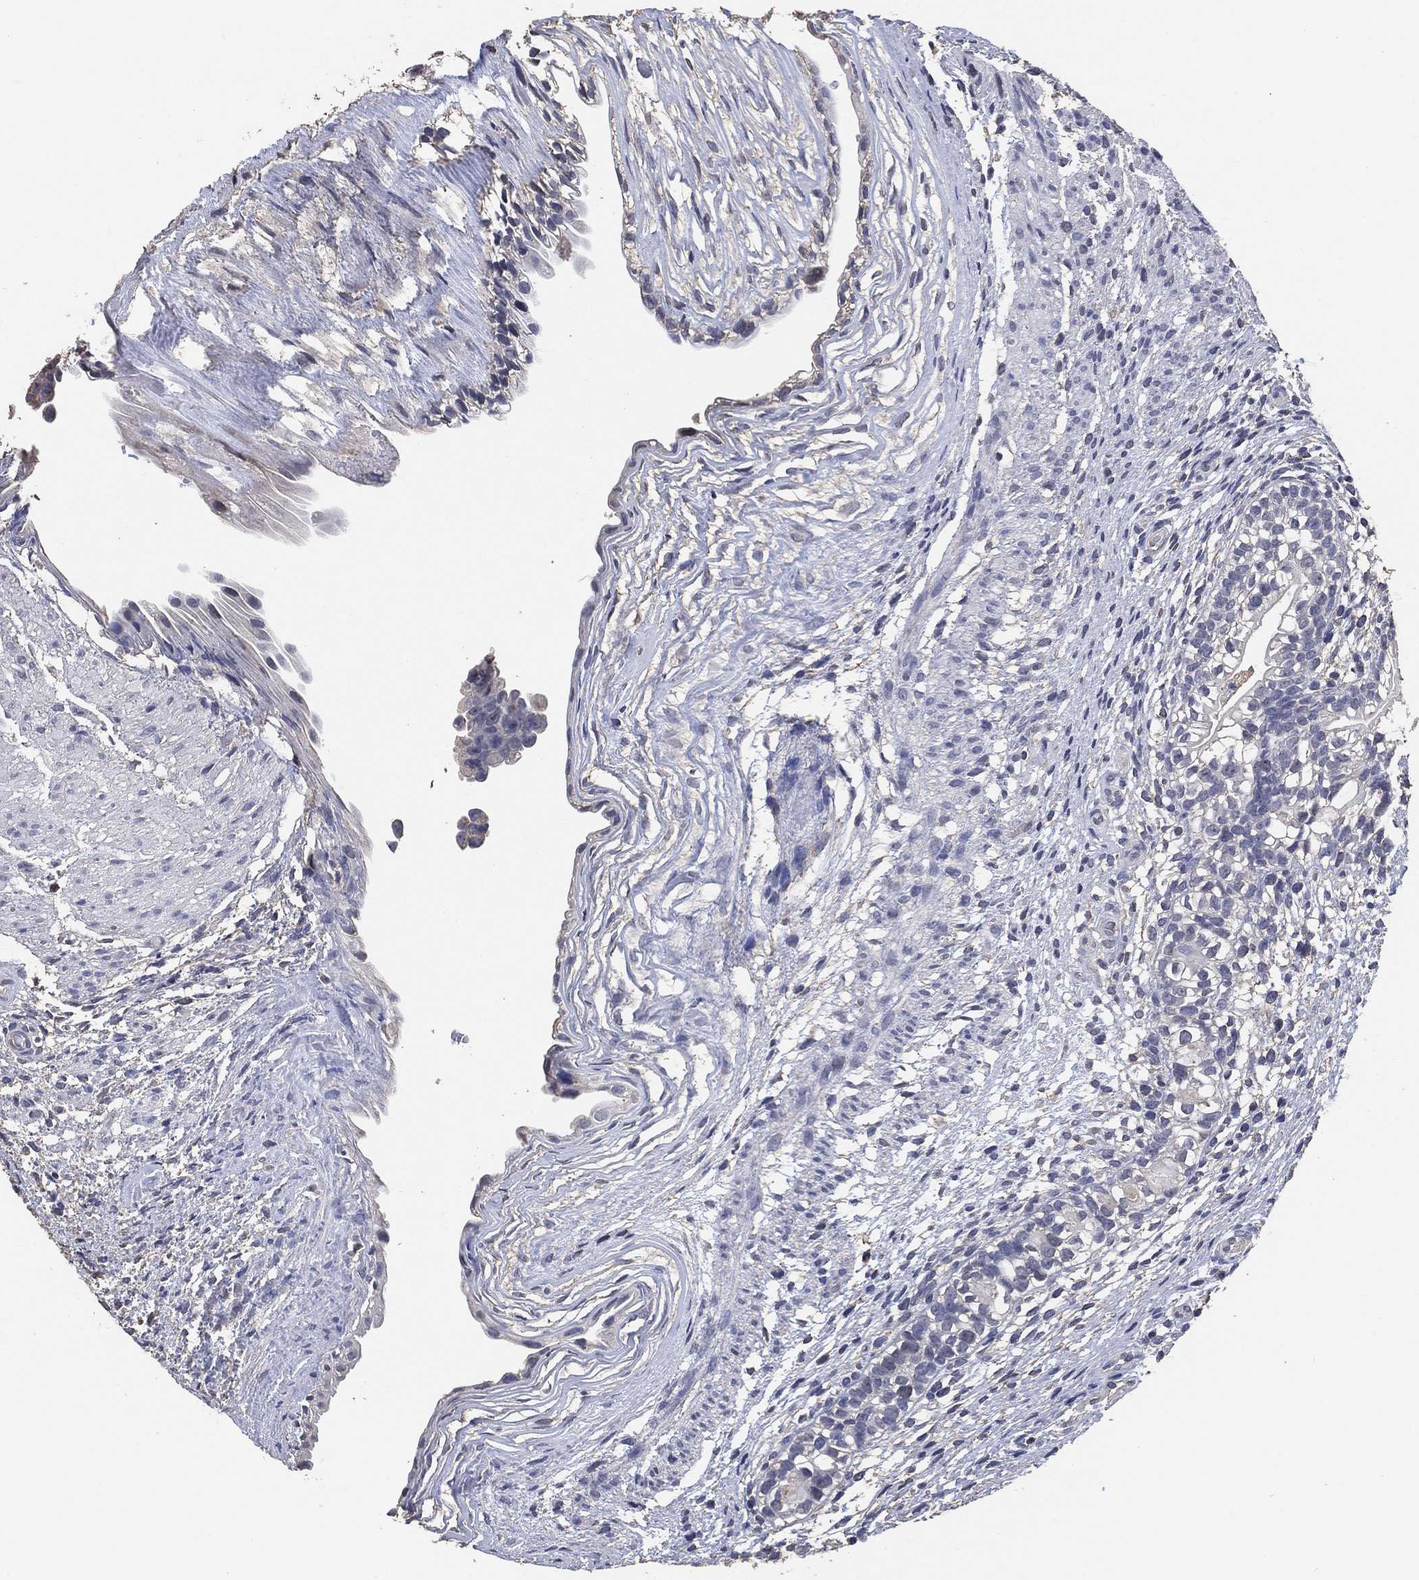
{"staining": {"intensity": "negative", "quantity": "none", "location": "none"}, "tissue": "testis cancer", "cell_type": "Tumor cells", "image_type": "cancer", "snomed": [{"axis": "morphology", "description": "Normal tissue, NOS"}, {"axis": "morphology", "description": "Carcinoma, Embryonal, NOS"}, {"axis": "topography", "description": "Testis"}, {"axis": "topography", "description": "Epididymis"}], "caption": "DAB immunohistochemical staining of embryonal carcinoma (testis) reveals no significant positivity in tumor cells.", "gene": "KLK5", "patient": {"sex": "male", "age": 24}}